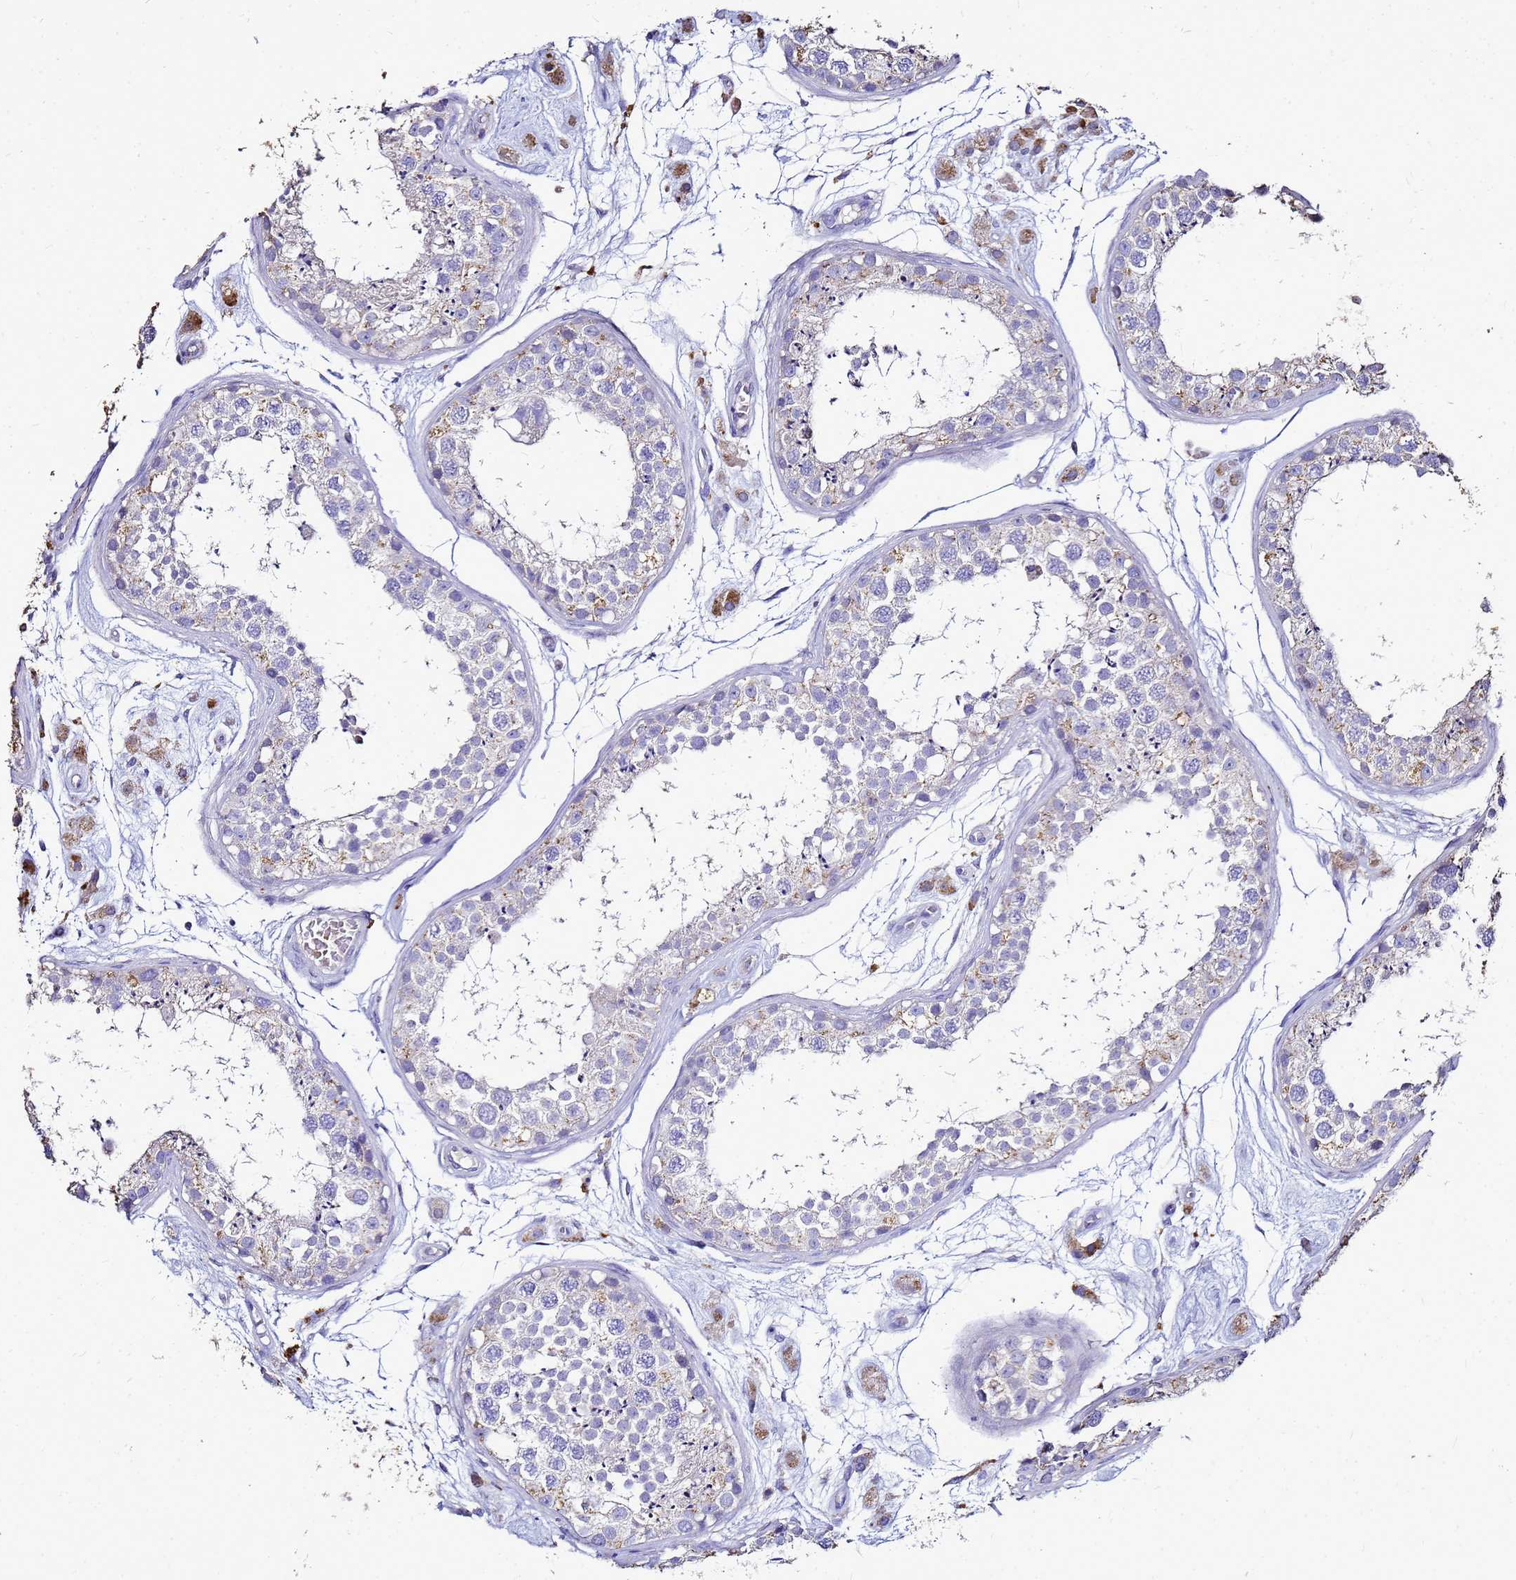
{"staining": {"intensity": "weak", "quantity": "<25%", "location": "cytoplasmic/membranous"}, "tissue": "testis", "cell_type": "Cells in seminiferous ducts", "image_type": "normal", "snomed": [{"axis": "morphology", "description": "Normal tissue, NOS"}, {"axis": "topography", "description": "Testis"}], "caption": "This histopathology image is of normal testis stained with immunohistochemistry to label a protein in brown with the nuclei are counter-stained blue. There is no staining in cells in seminiferous ducts.", "gene": "S100A2", "patient": {"sex": "male", "age": 25}}